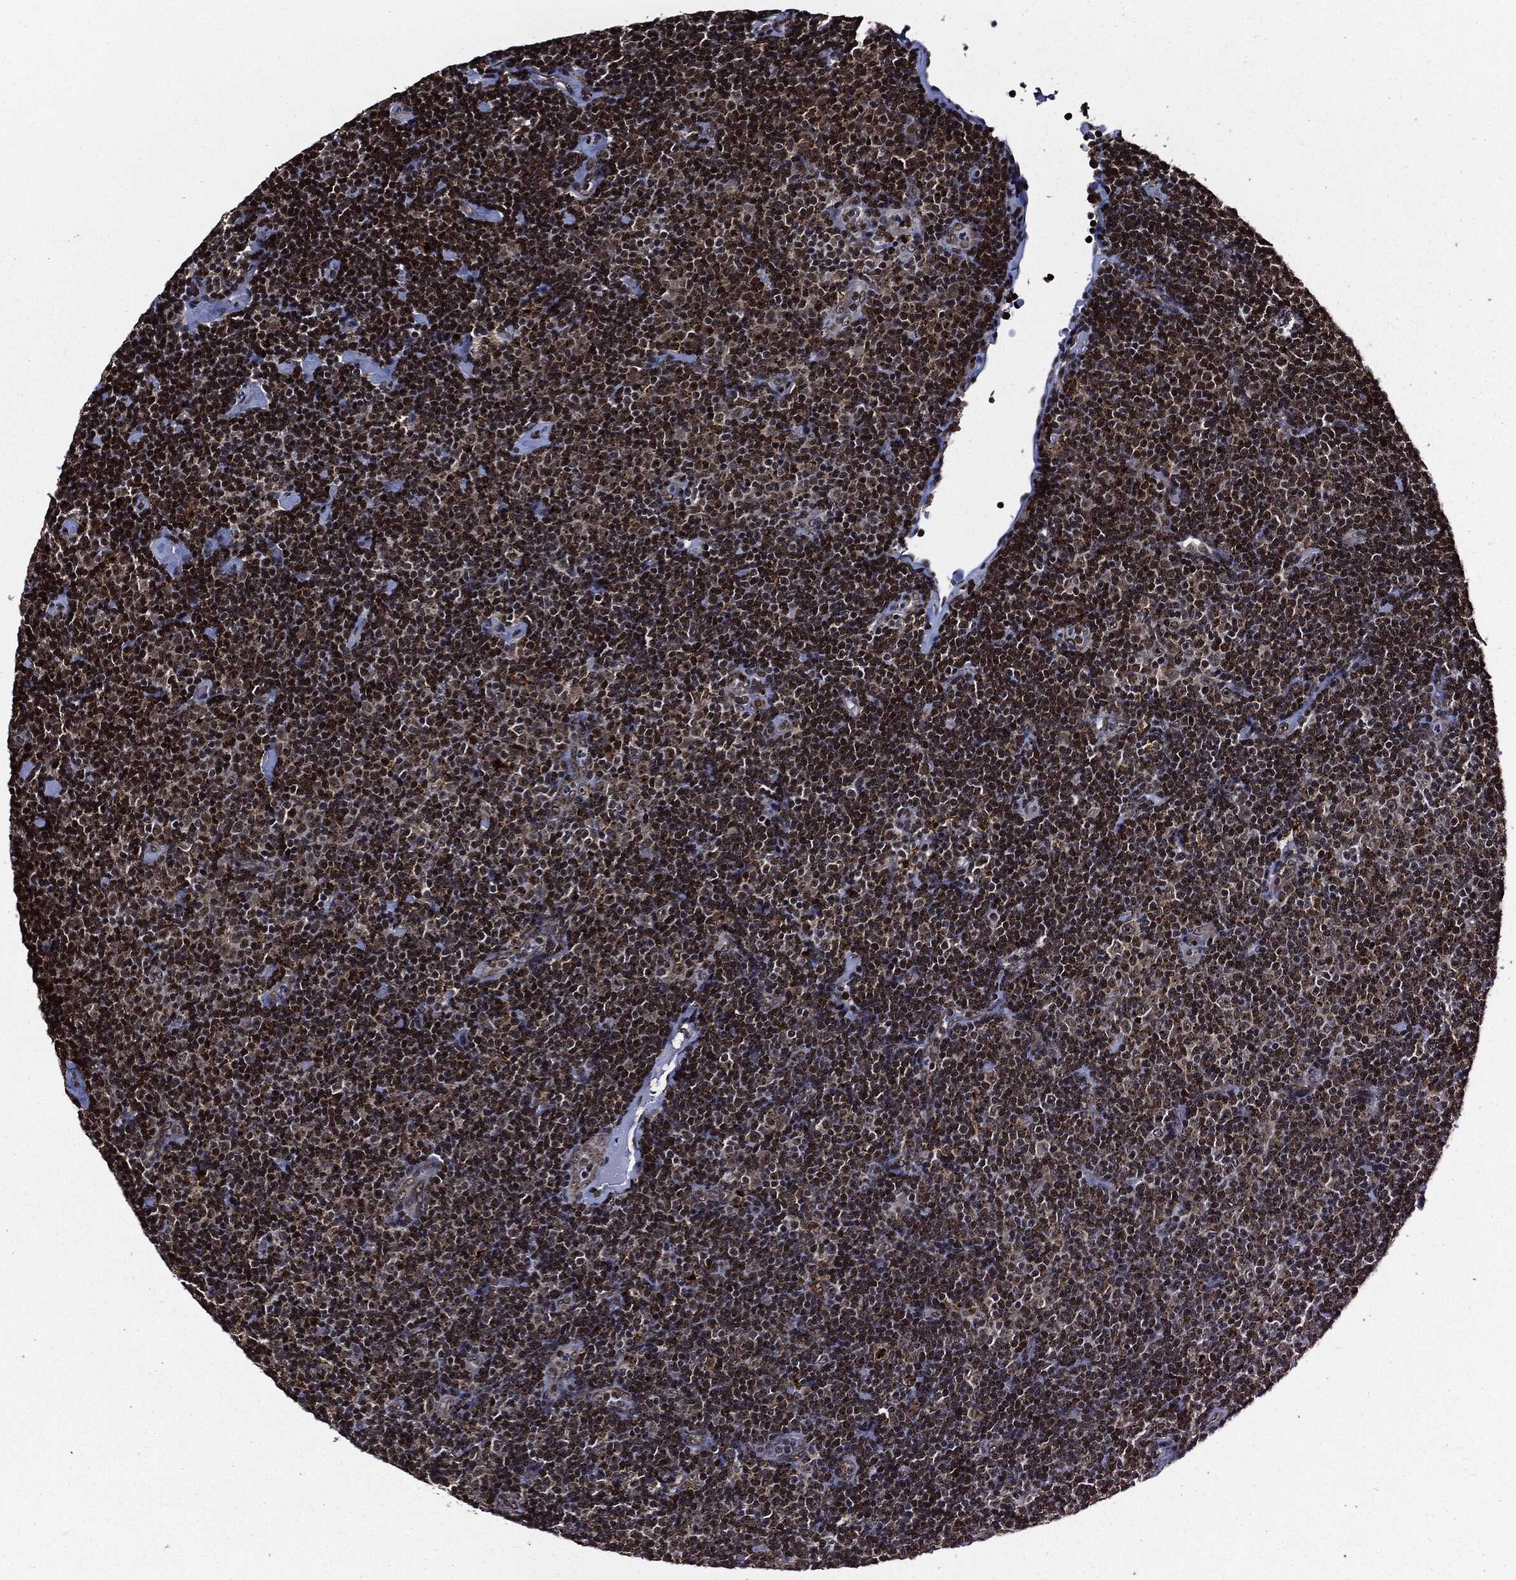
{"staining": {"intensity": "moderate", "quantity": ">75%", "location": "cytoplasmic/membranous,nuclear"}, "tissue": "lymphoma", "cell_type": "Tumor cells", "image_type": "cancer", "snomed": [{"axis": "morphology", "description": "Malignant lymphoma, non-Hodgkin's type, Low grade"}, {"axis": "topography", "description": "Lymph node"}], "caption": "A brown stain highlights moderate cytoplasmic/membranous and nuclear positivity of a protein in lymphoma tumor cells.", "gene": "SUGT1", "patient": {"sex": "male", "age": 81}}